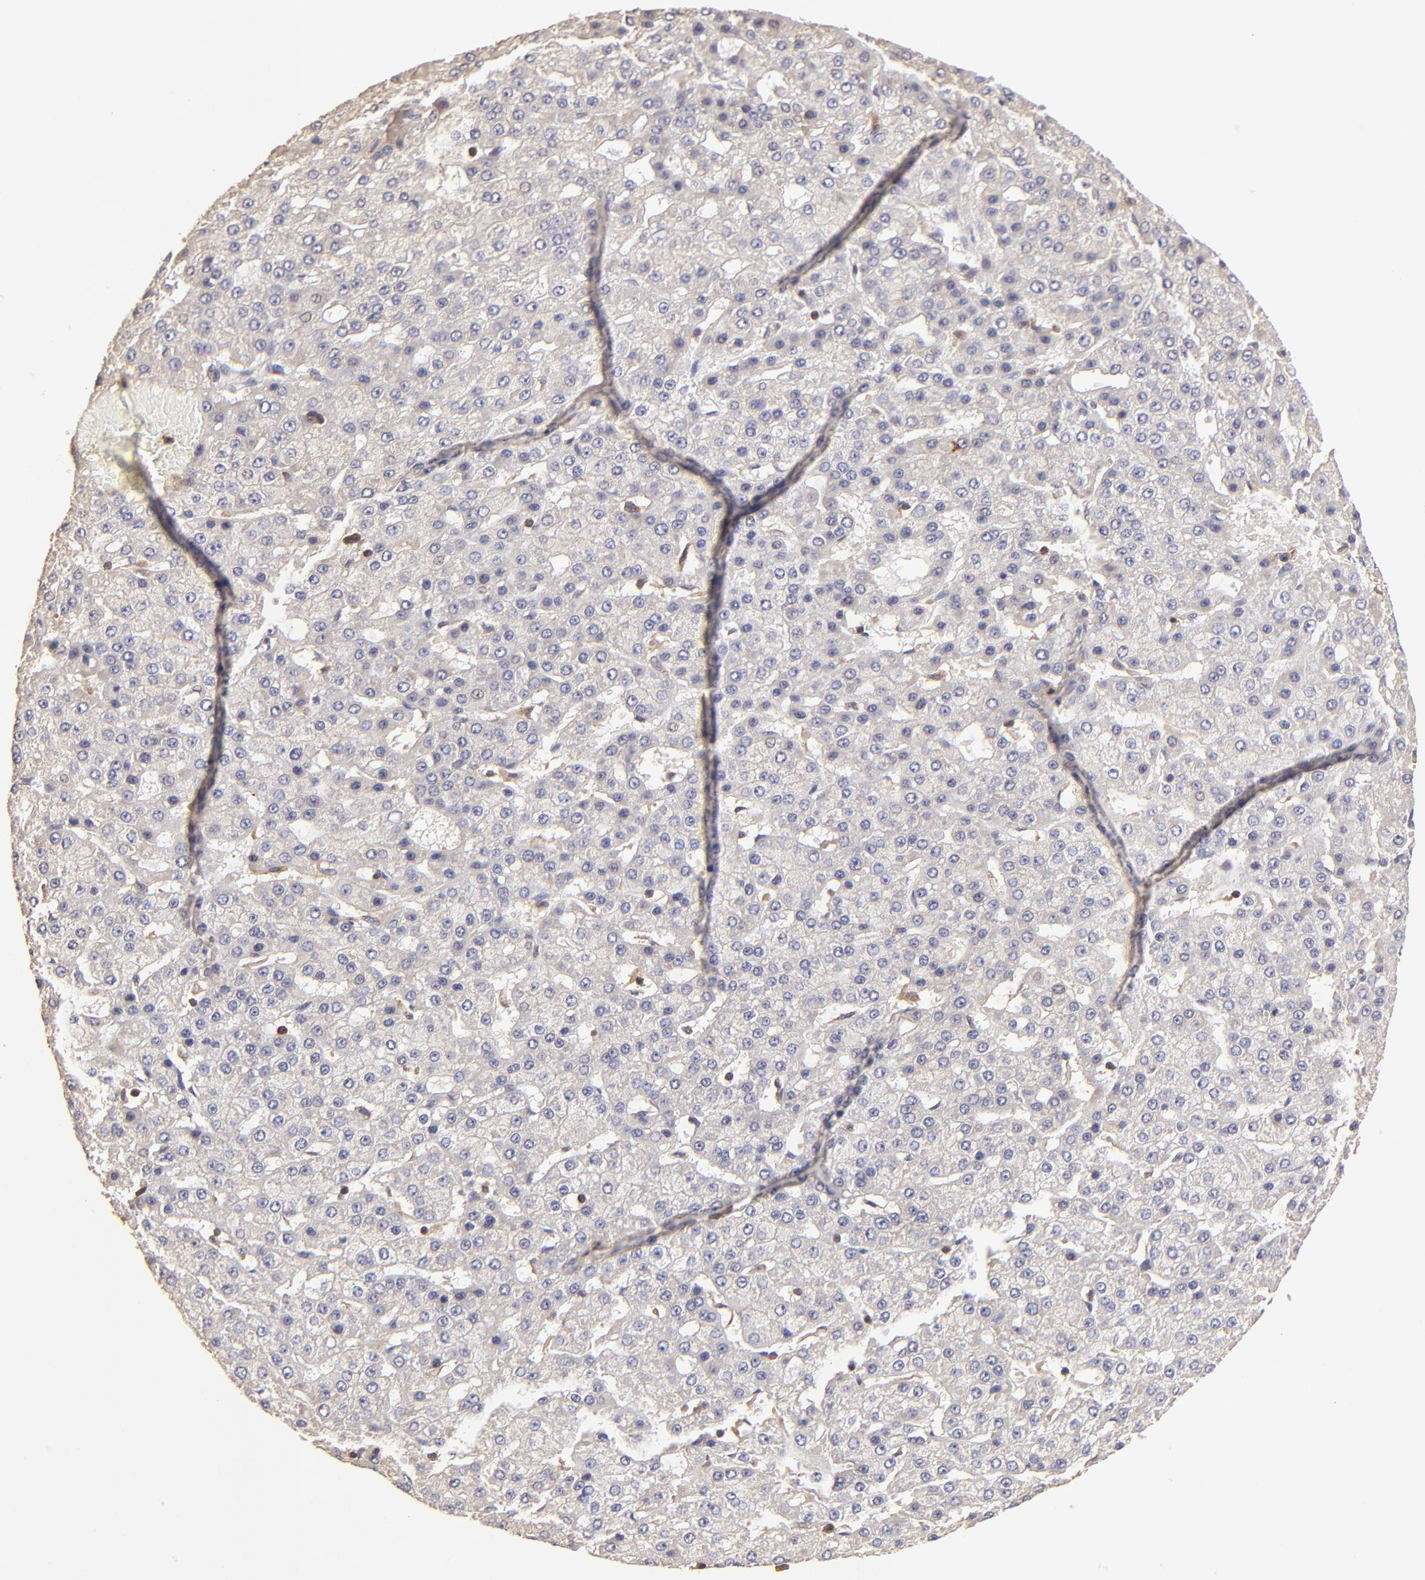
{"staining": {"intensity": "weak", "quantity": "<25%", "location": "cytoplasmic/membranous"}, "tissue": "liver cancer", "cell_type": "Tumor cells", "image_type": "cancer", "snomed": [{"axis": "morphology", "description": "Carcinoma, Hepatocellular, NOS"}, {"axis": "topography", "description": "Liver"}], "caption": "Photomicrograph shows no significant protein positivity in tumor cells of liver cancer (hepatocellular carcinoma).", "gene": "STON2", "patient": {"sex": "male", "age": 47}}